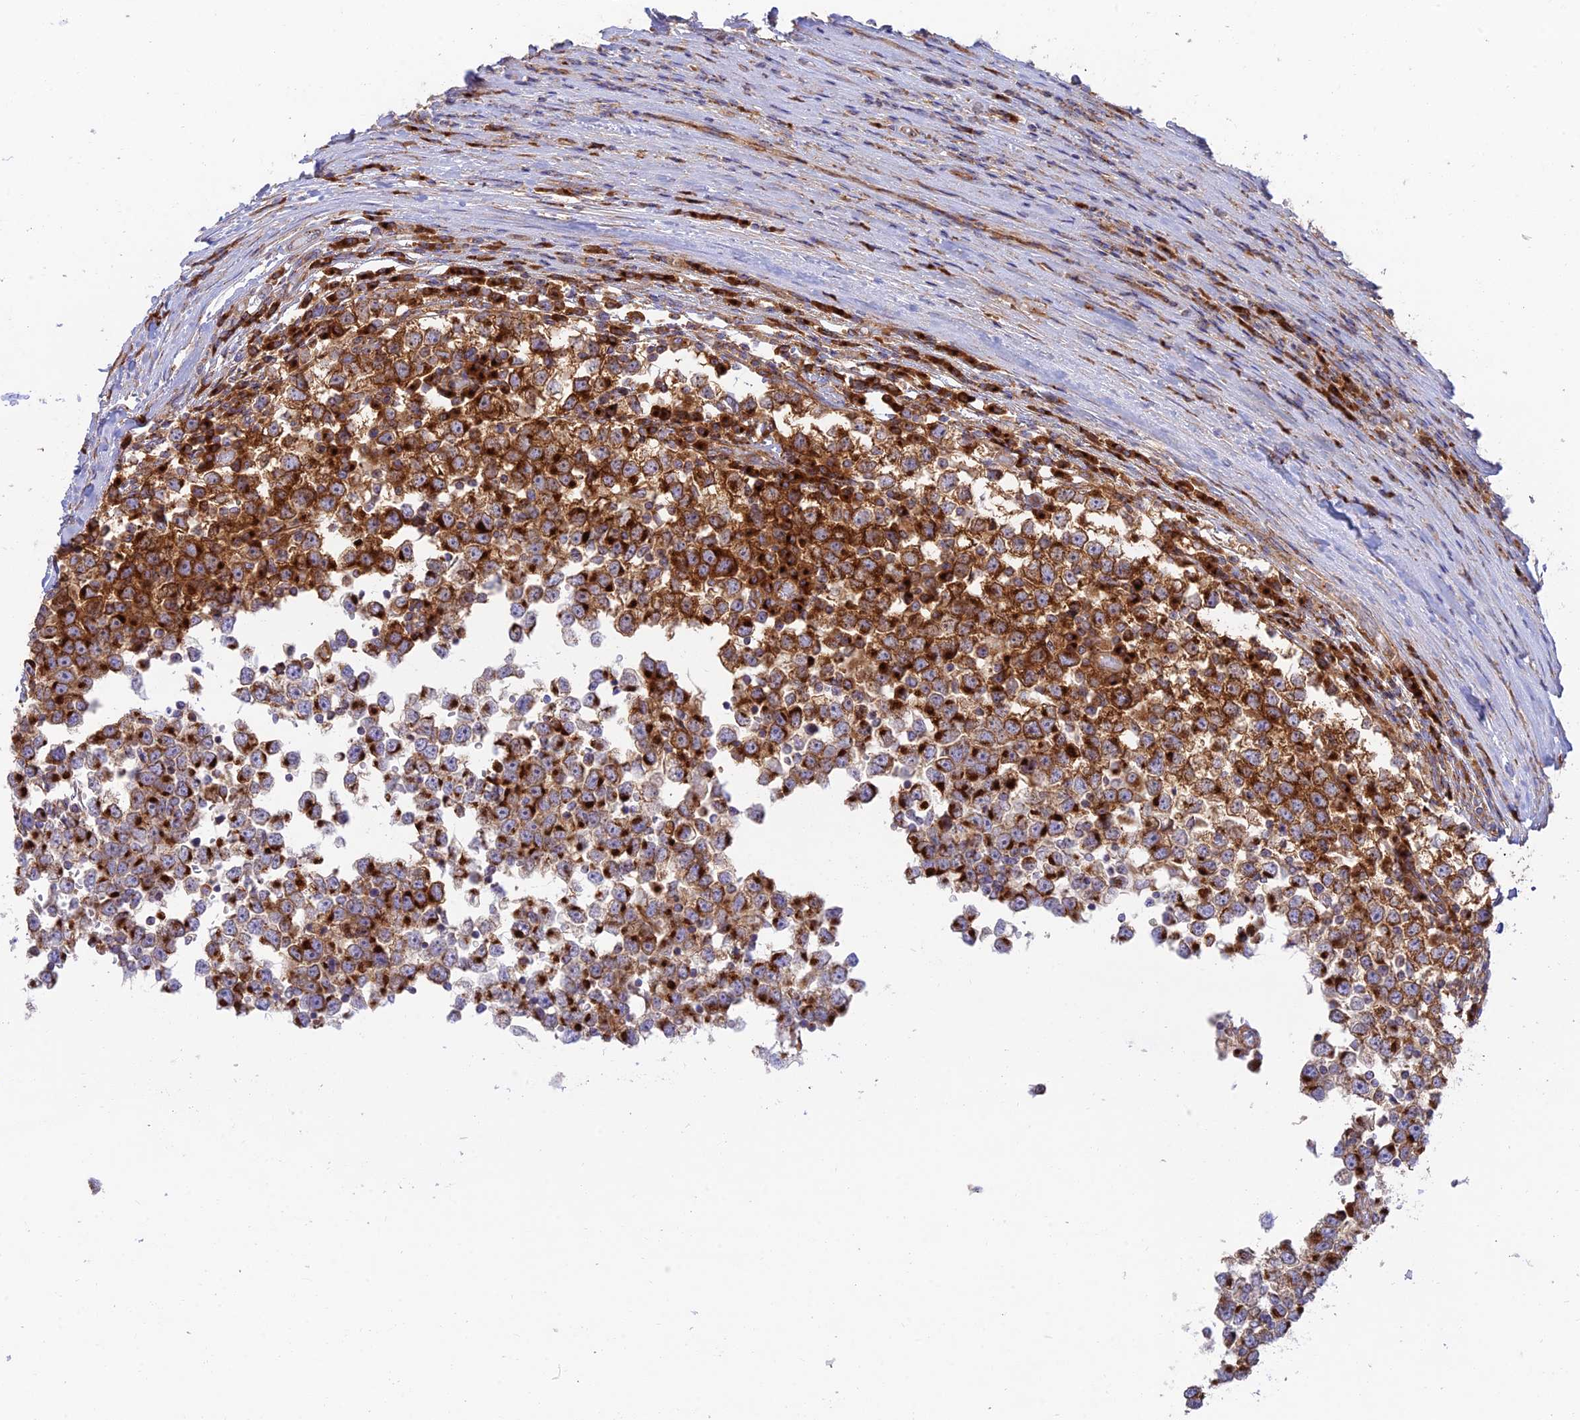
{"staining": {"intensity": "strong", "quantity": ">75%", "location": "cytoplasmic/membranous"}, "tissue": "testis cancer", "cell_type": "Tumor cells", "image_type": "cancer", "snomed": [{"axis": "morphology", "description": "Seminoma, NOS"}, {"axis": "topography", "description": "Testis"}], "caption": "Immunohistochemistry (DAB (3,3'-diaminobenzidine)) staining of testis cancer exhibits strong cytoplasmic/membranous protein positivity in approximately >75% of tumor cells.", "gene": "GOLGA3", "patient": {"sex": "male", "age": 65}}